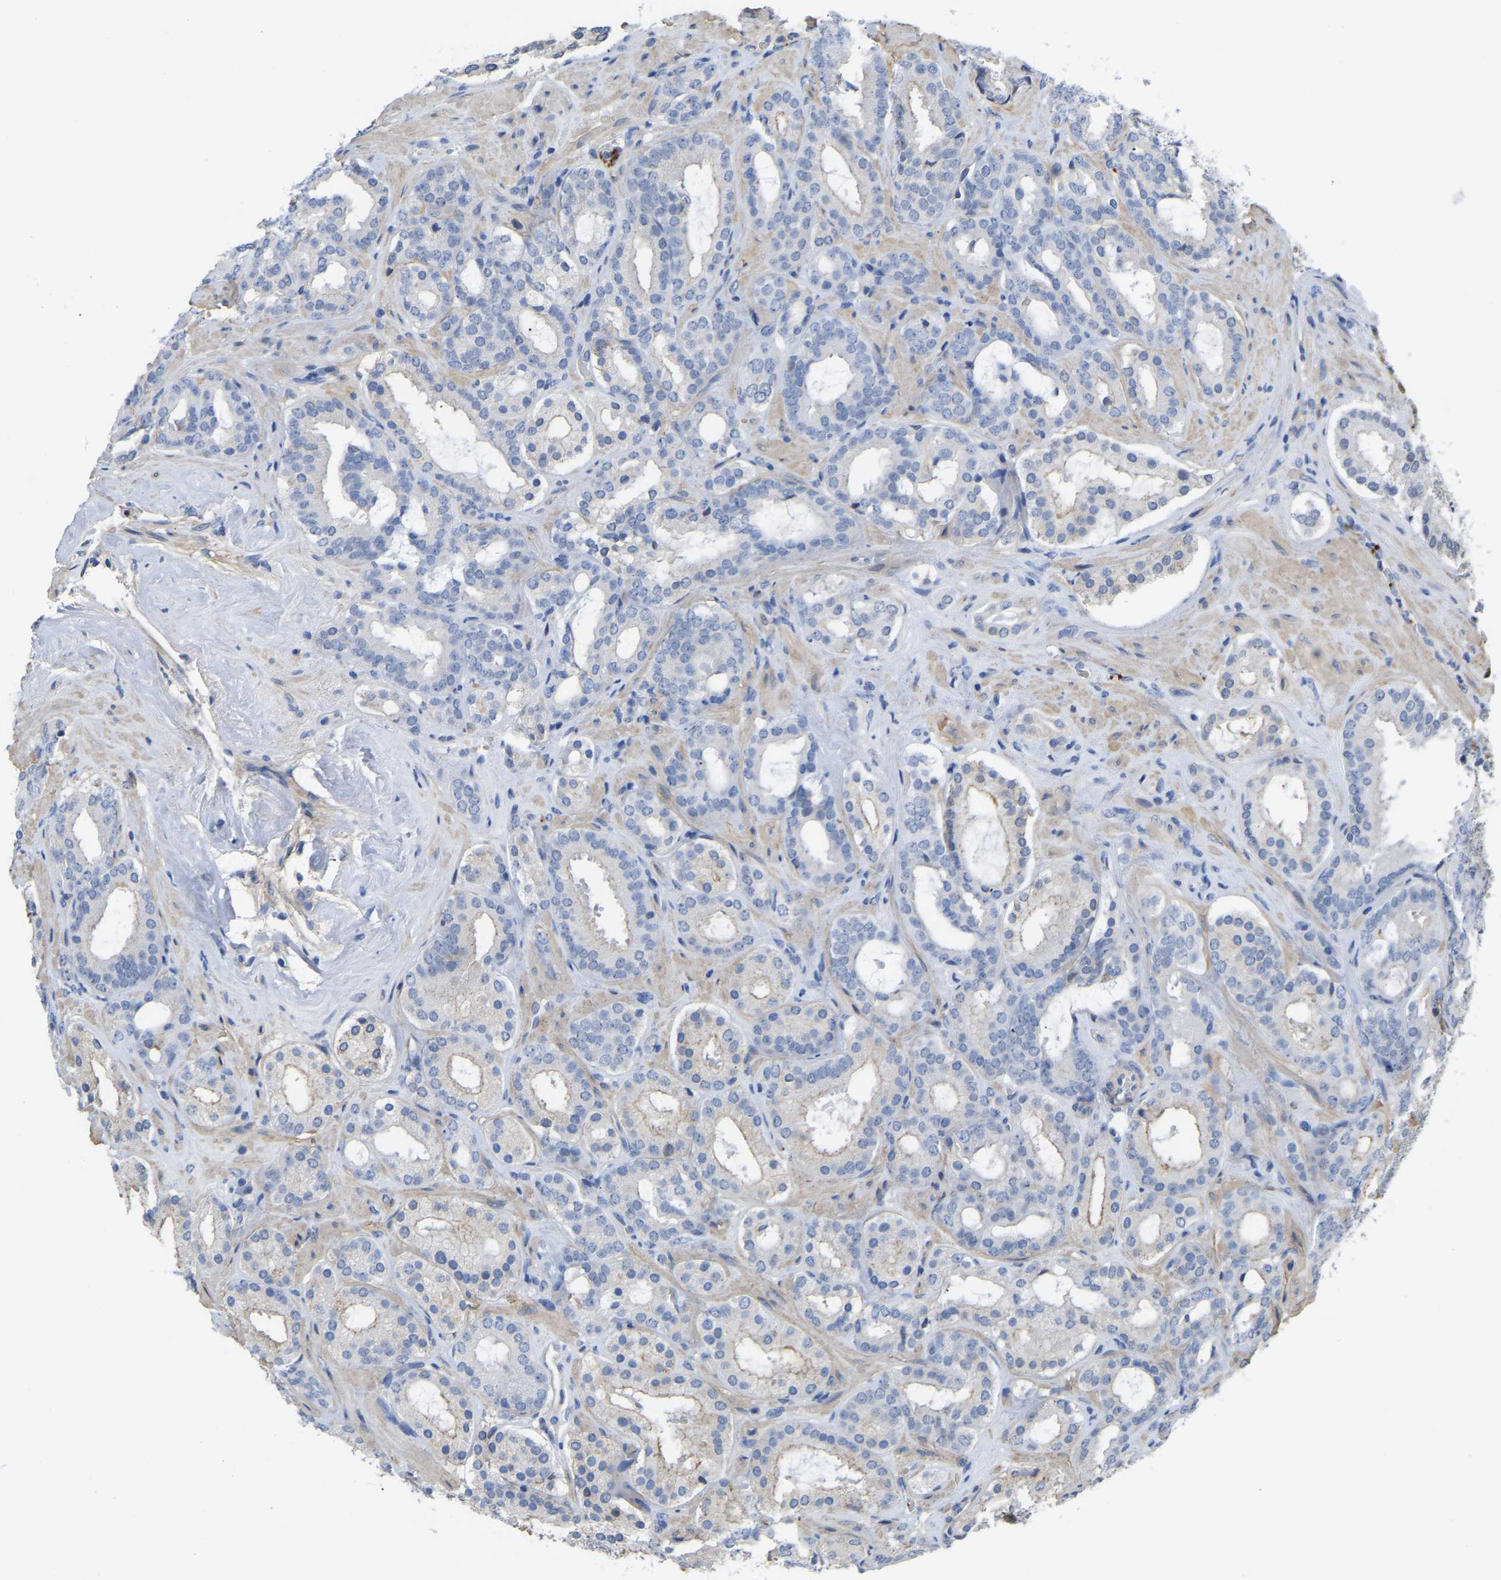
{"staining": {"intensity": "weak", "quantity": "<25%", "location": "cytoplasmic/membranous"}, "tissue": "prostate cancer", "cell_type": "Tumor cells", "image_type": "cancer", "snomed": [{"axis": "morphology", "description": "Adenocarcinoma, Low grade"}, {"axis": "topography", "description": "Prostate"}], "caption": "Tumor cells are negative for protein expression in human low-grade adenocarcinoma (prostate).", "gene": "ZNF449", "patient": {"sex": "male", "age": 69}}